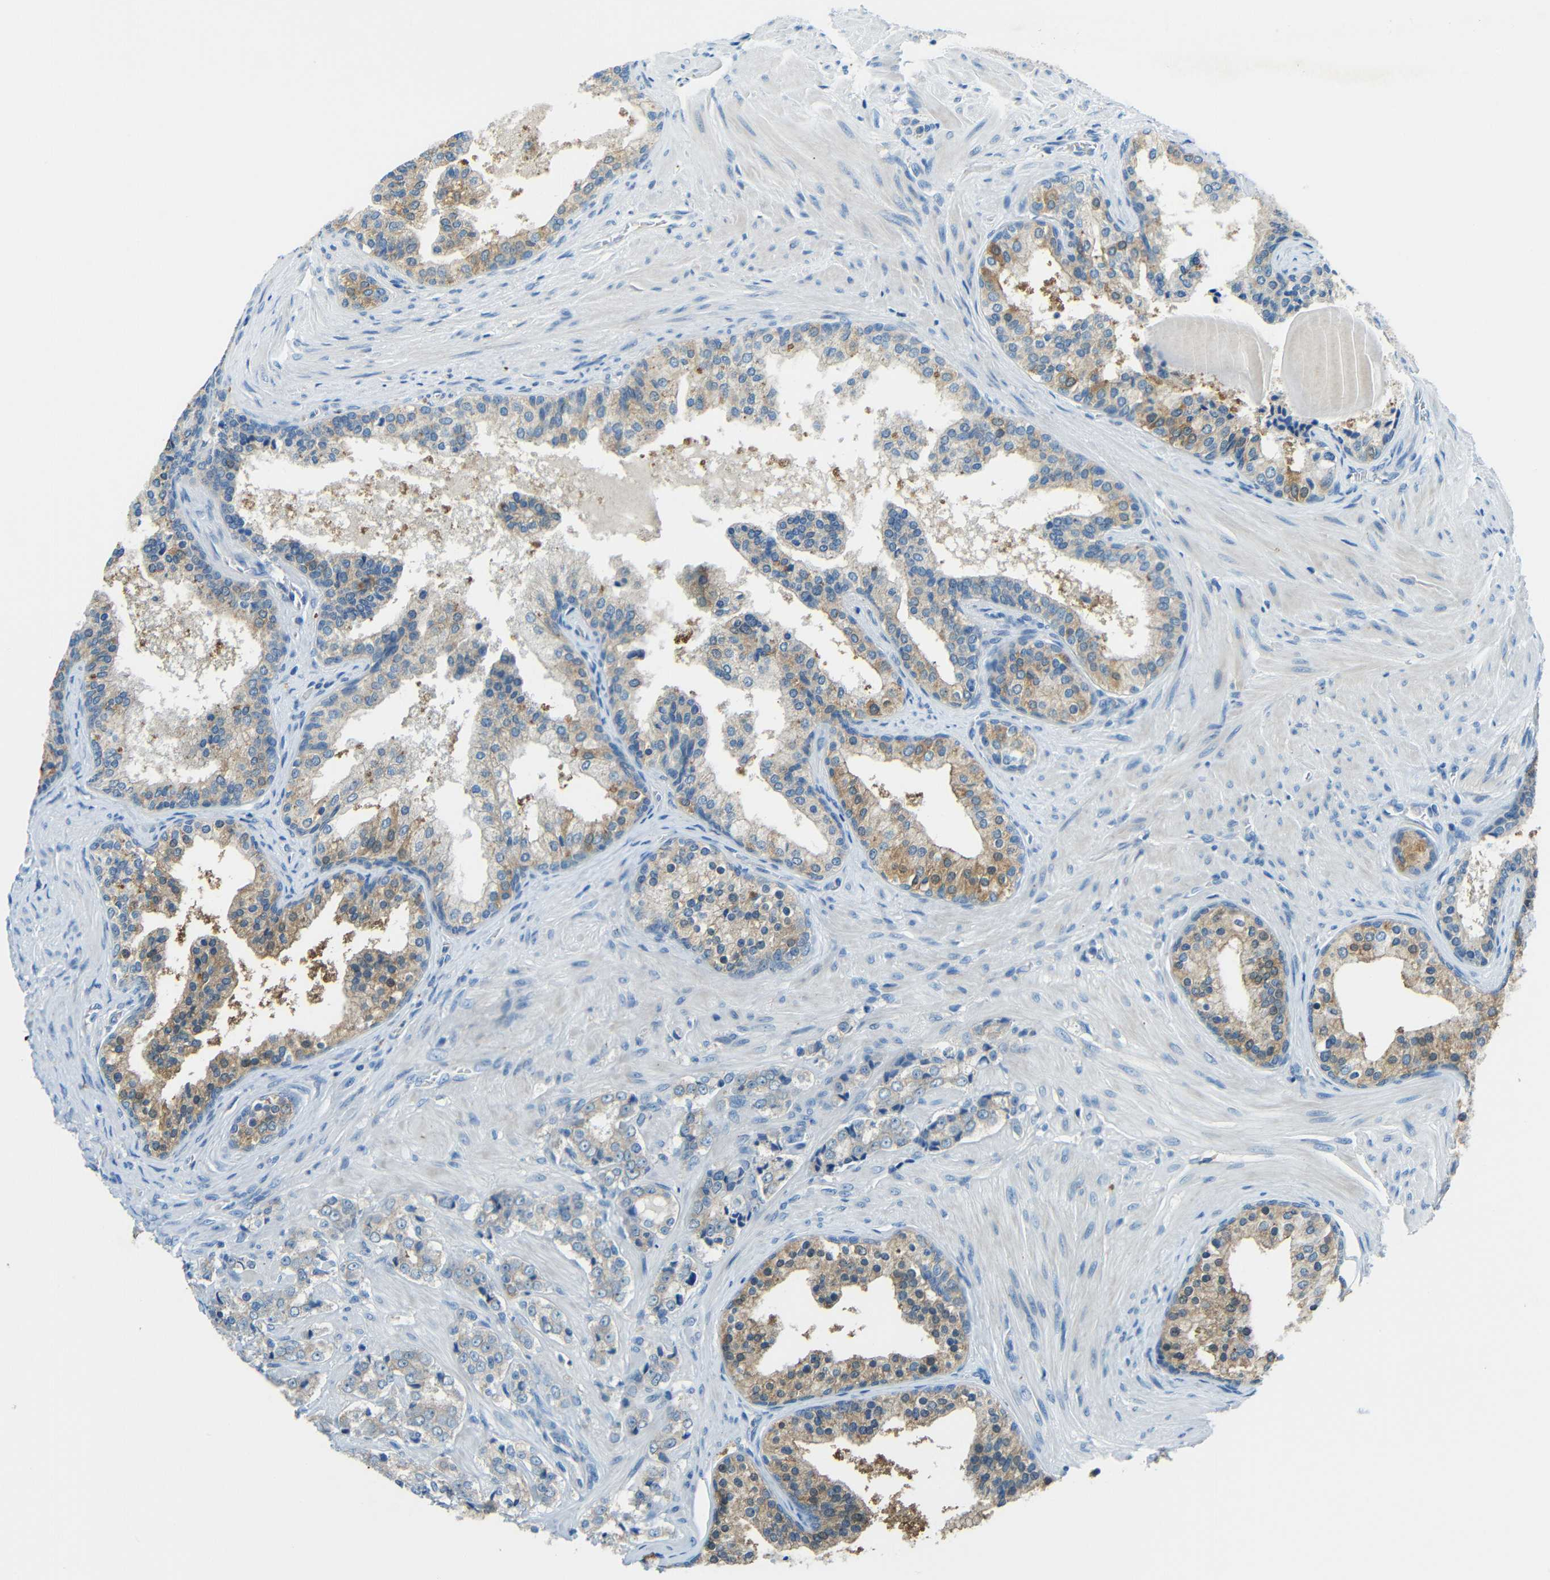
{"staining": {"intensity": "weak", "quantity": "25%-75%", "location": "cytoplasmic/membranous"}, "tissue": "prostate cancer", "cell_type": "Tumor cells", "image_type": "cancer", "snomed": [{"axis": "morphology", "description": "Adenocarcinoma, Low grade"}, {"axis": "topography", "description": "Prostate"}], "caption": "Immunohistochemical staining of low-grade adenocarcinoma (prostate) reveals low levels of weak cytoplasmic/membranous protein staining in approximately 25%-75% of tumor cells.", "gene": "CYP26B1", "patient": {"sex": "male", "age": 60}}